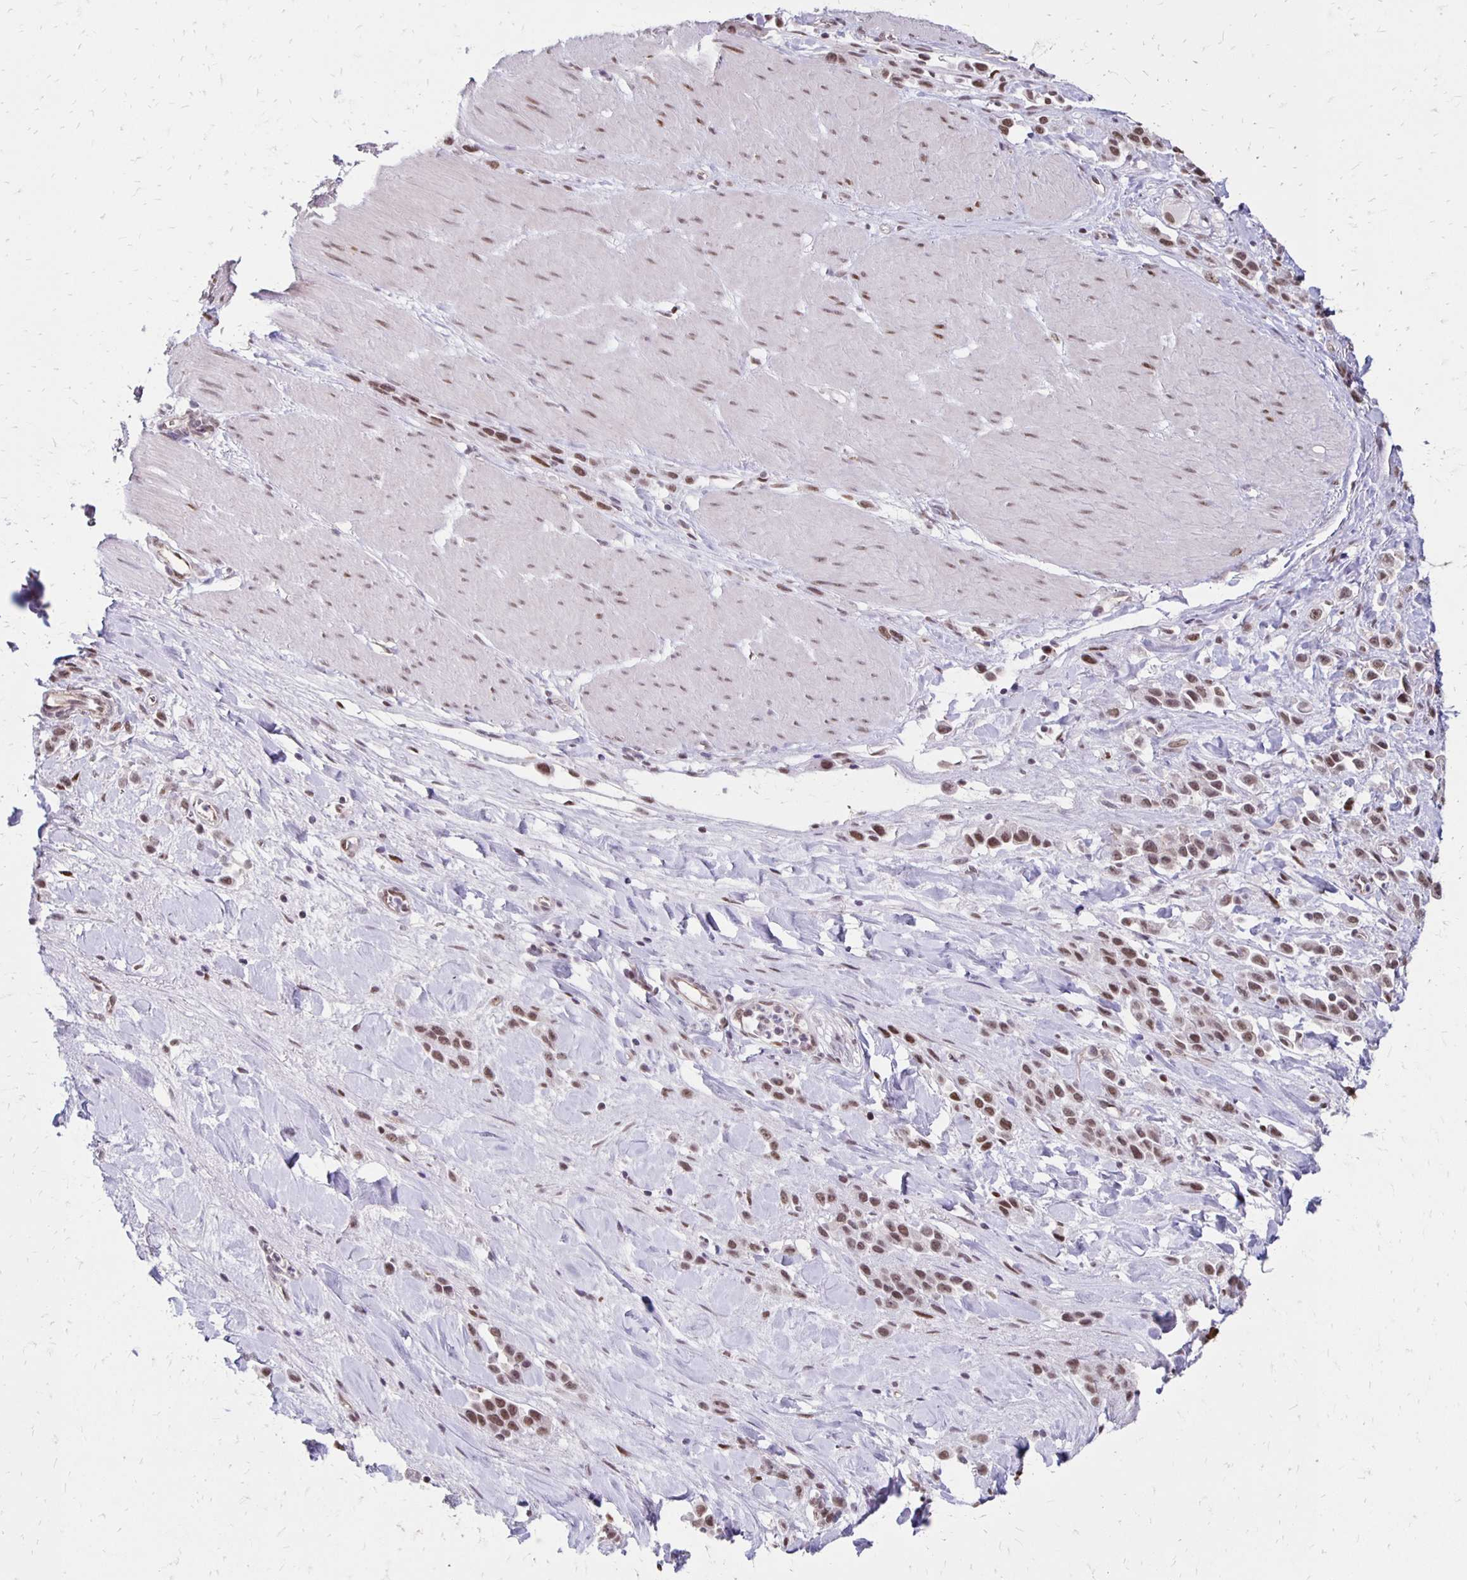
{"staining": {"intensity": "moderate", "quantity": ">75%", "location": "nuclear"}, "tissue": "stomach cancer", "cell_type": "Tumor cells", "image_type": "cancer", "snomed": [{"axis": "morphology", "description": "Adenocarcinoma, NOS"}, {"axis": "topography", "description": "Stomach"}], "caption": "Moderate nuclear positivity is seen in approximately >75% of tumor cells in stomach adenocarcinoma. Ihc stains the protein of interest in brown and the nuclei are stained blue.", "gene": "DDB2", "patient": {"sex": "male", "age": 47}}